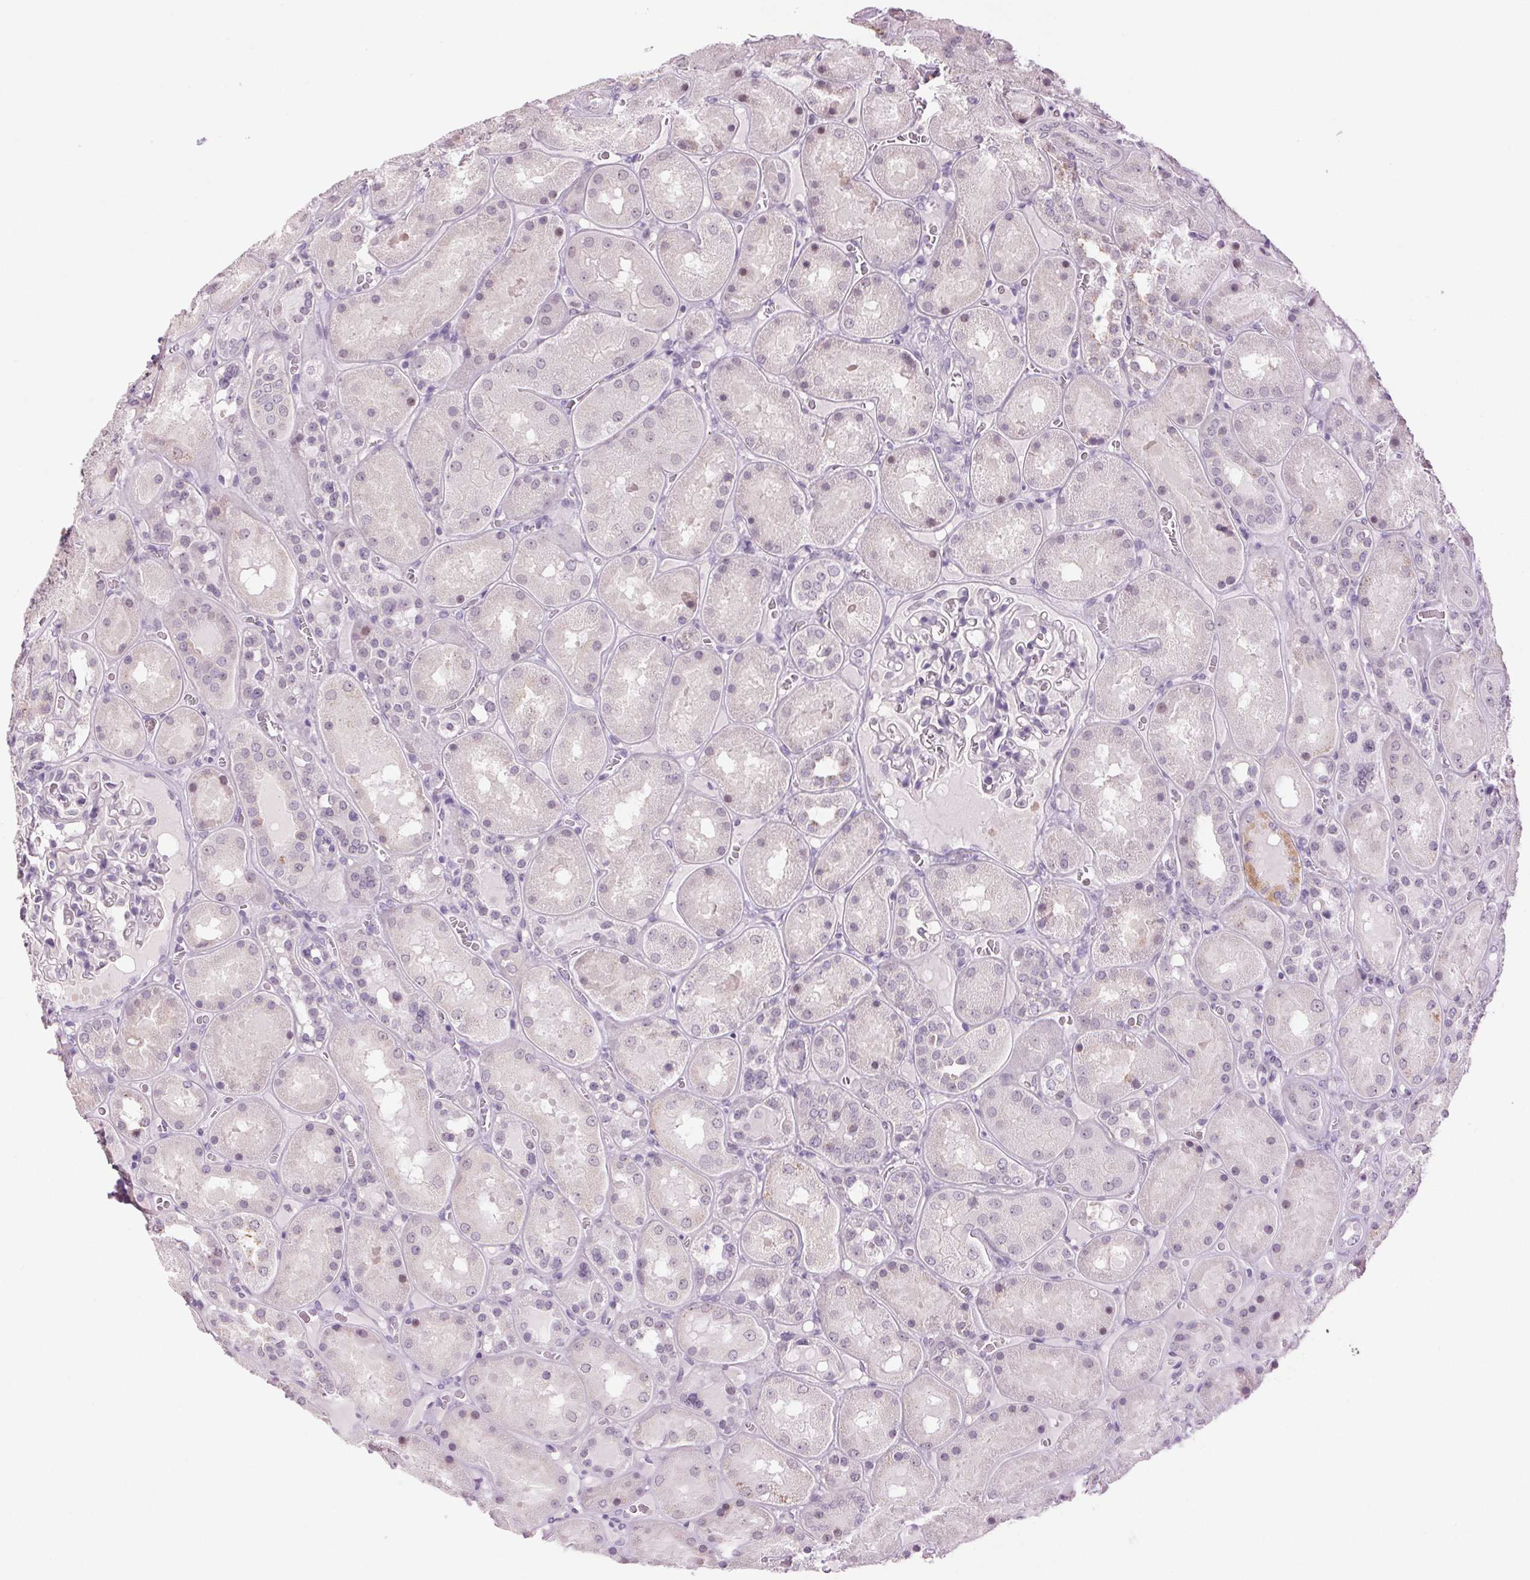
{"staining": {"intensity": "negative", "quantity": "none", "location": "none"}, "tissue": "kidney", "cell_type": "Cells in glomeruli", "image_type": "normal", "snomed": [{"axis": "morphology", "description": "Normal tissue, NOS"}, {"axis": "topography", "description": "Kidney"}], "caption": "Benign kidney was stained to show a protein in brown. There is no significant staining in cells in glomeruli. The staining is performed using DAB brown chromogen with nuclei counter-stained in using hematoxylin.", "gene": "MPO", "patient": {"sex": "male", "age": 73}}